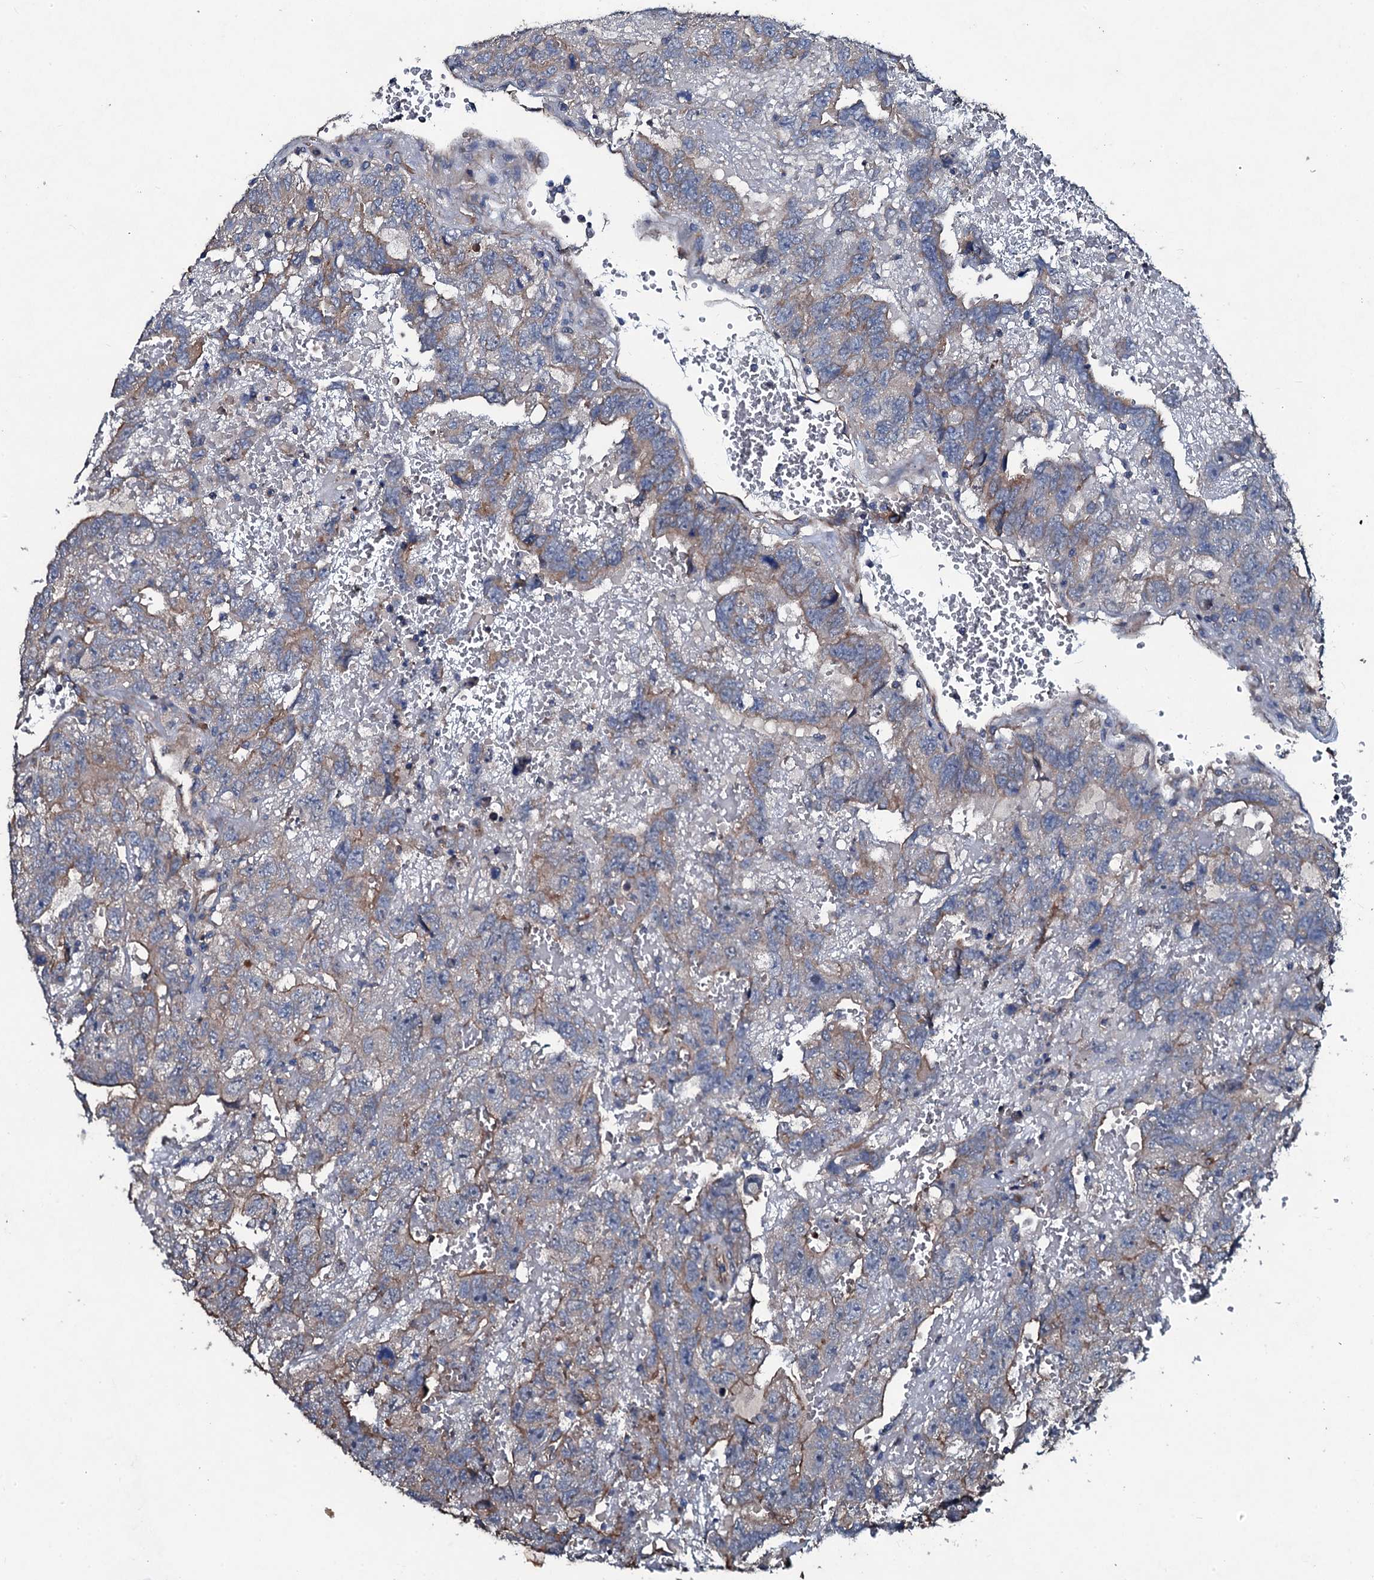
{"staining": {"intensity": "weak", "quantity": "<25%", "location": "cytoplasmic/membranous"}, "tissue": "testis cancer", "cell_type": "Tumor cells", "image_type": "cancer", "snomed": [{"axis": "morphology", "description": "Carcinoma, Embryonal, NOS"}, {"axis": "topography", "description": "Testis"}], "caption": "High magnification brightfield microscopy of embryonal carcinoma (testis) stained with DAB (brown) and counterstained with hematoxylin (blue): tumor cells show no significant staining.", "gene": "DMAC2", "patient": {"sex": "male", "age": 45}}